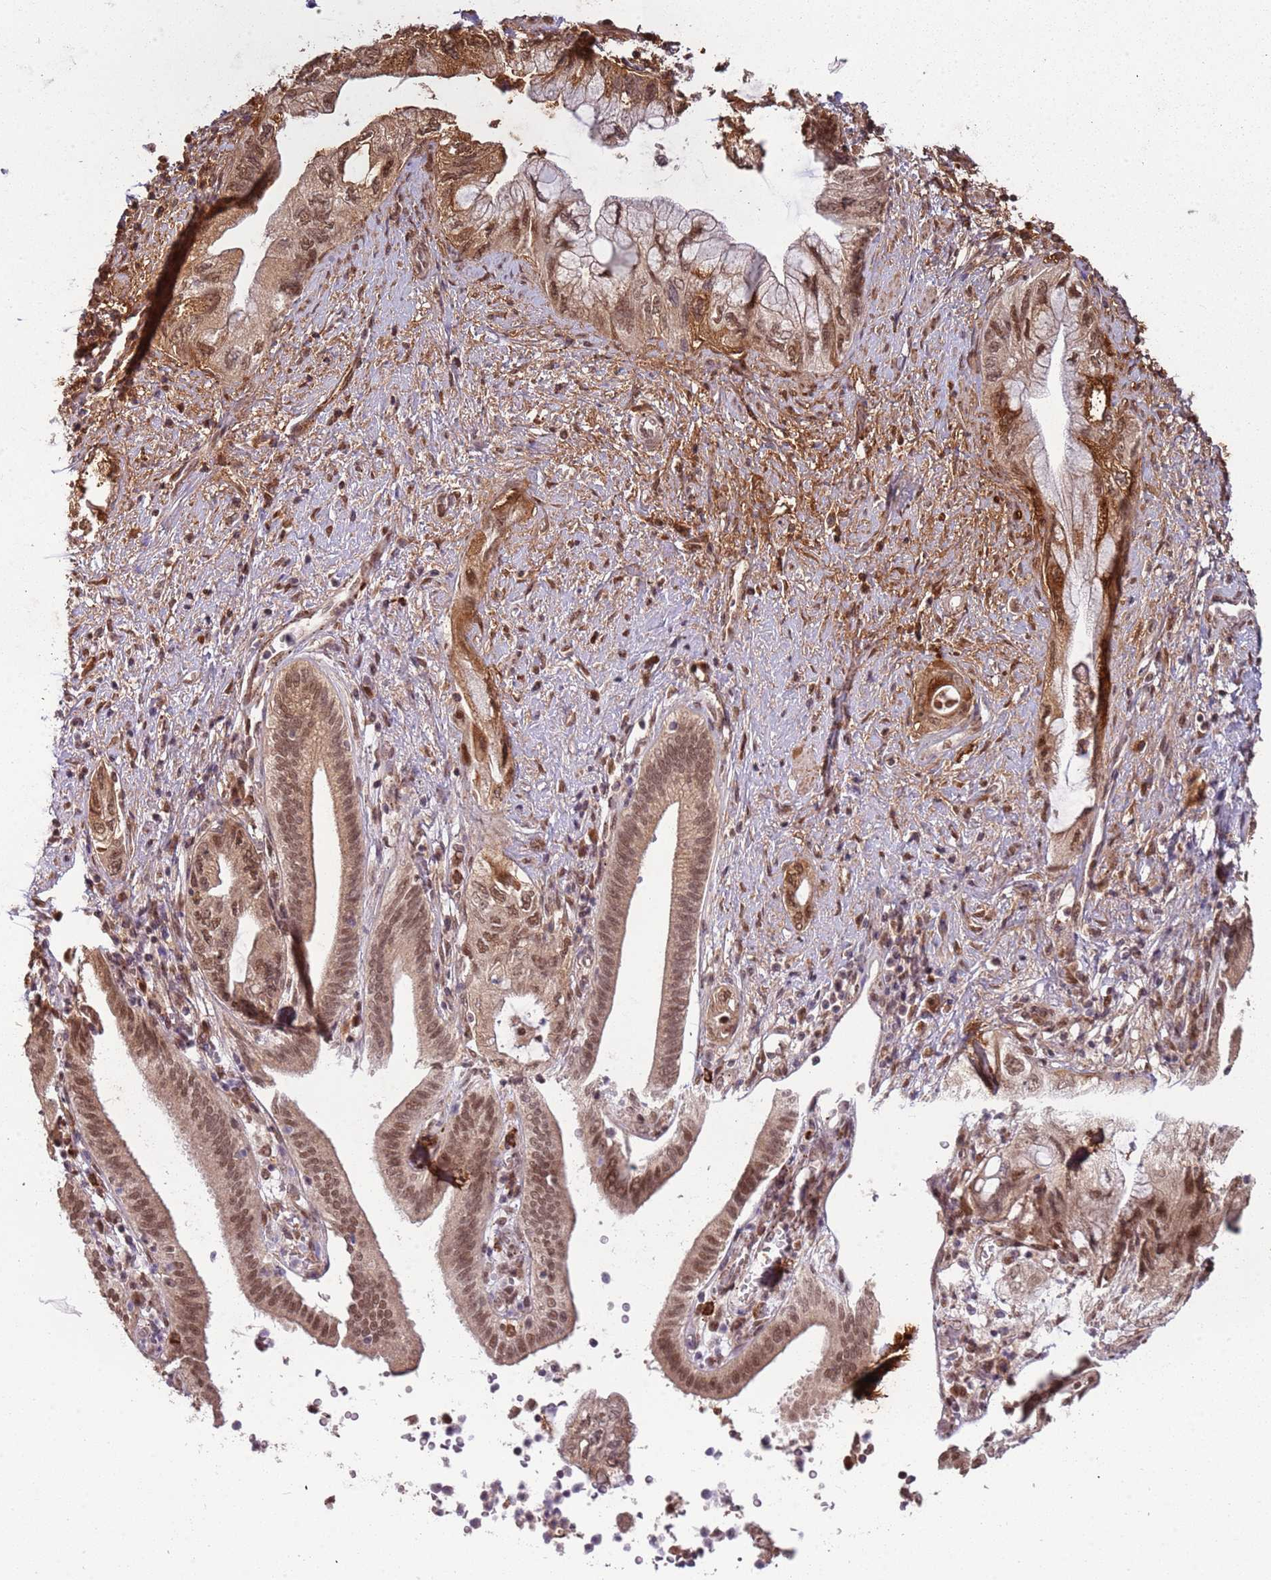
{"staining": {"intensity": "moderate", "quantity": "25%-75%", "location": "nuclear"}, "tissue": "pancreatic cancer", "cell_type": "Tumor cells", "image_type": "cancer", "snomed": [{"axis": "morphology", "description": "Adenocarcinoma, NOS"}, {"axis": "topography", "description": "Pancreas"}], "caption": "Protein analysis of pancreatic adenocarcinoma tissue exhibits moderate nuclear staining in approximately 25%-75% of tumor cells.", "gene": "POLR3H", "patient": {"sex": "female", "age": 73}}